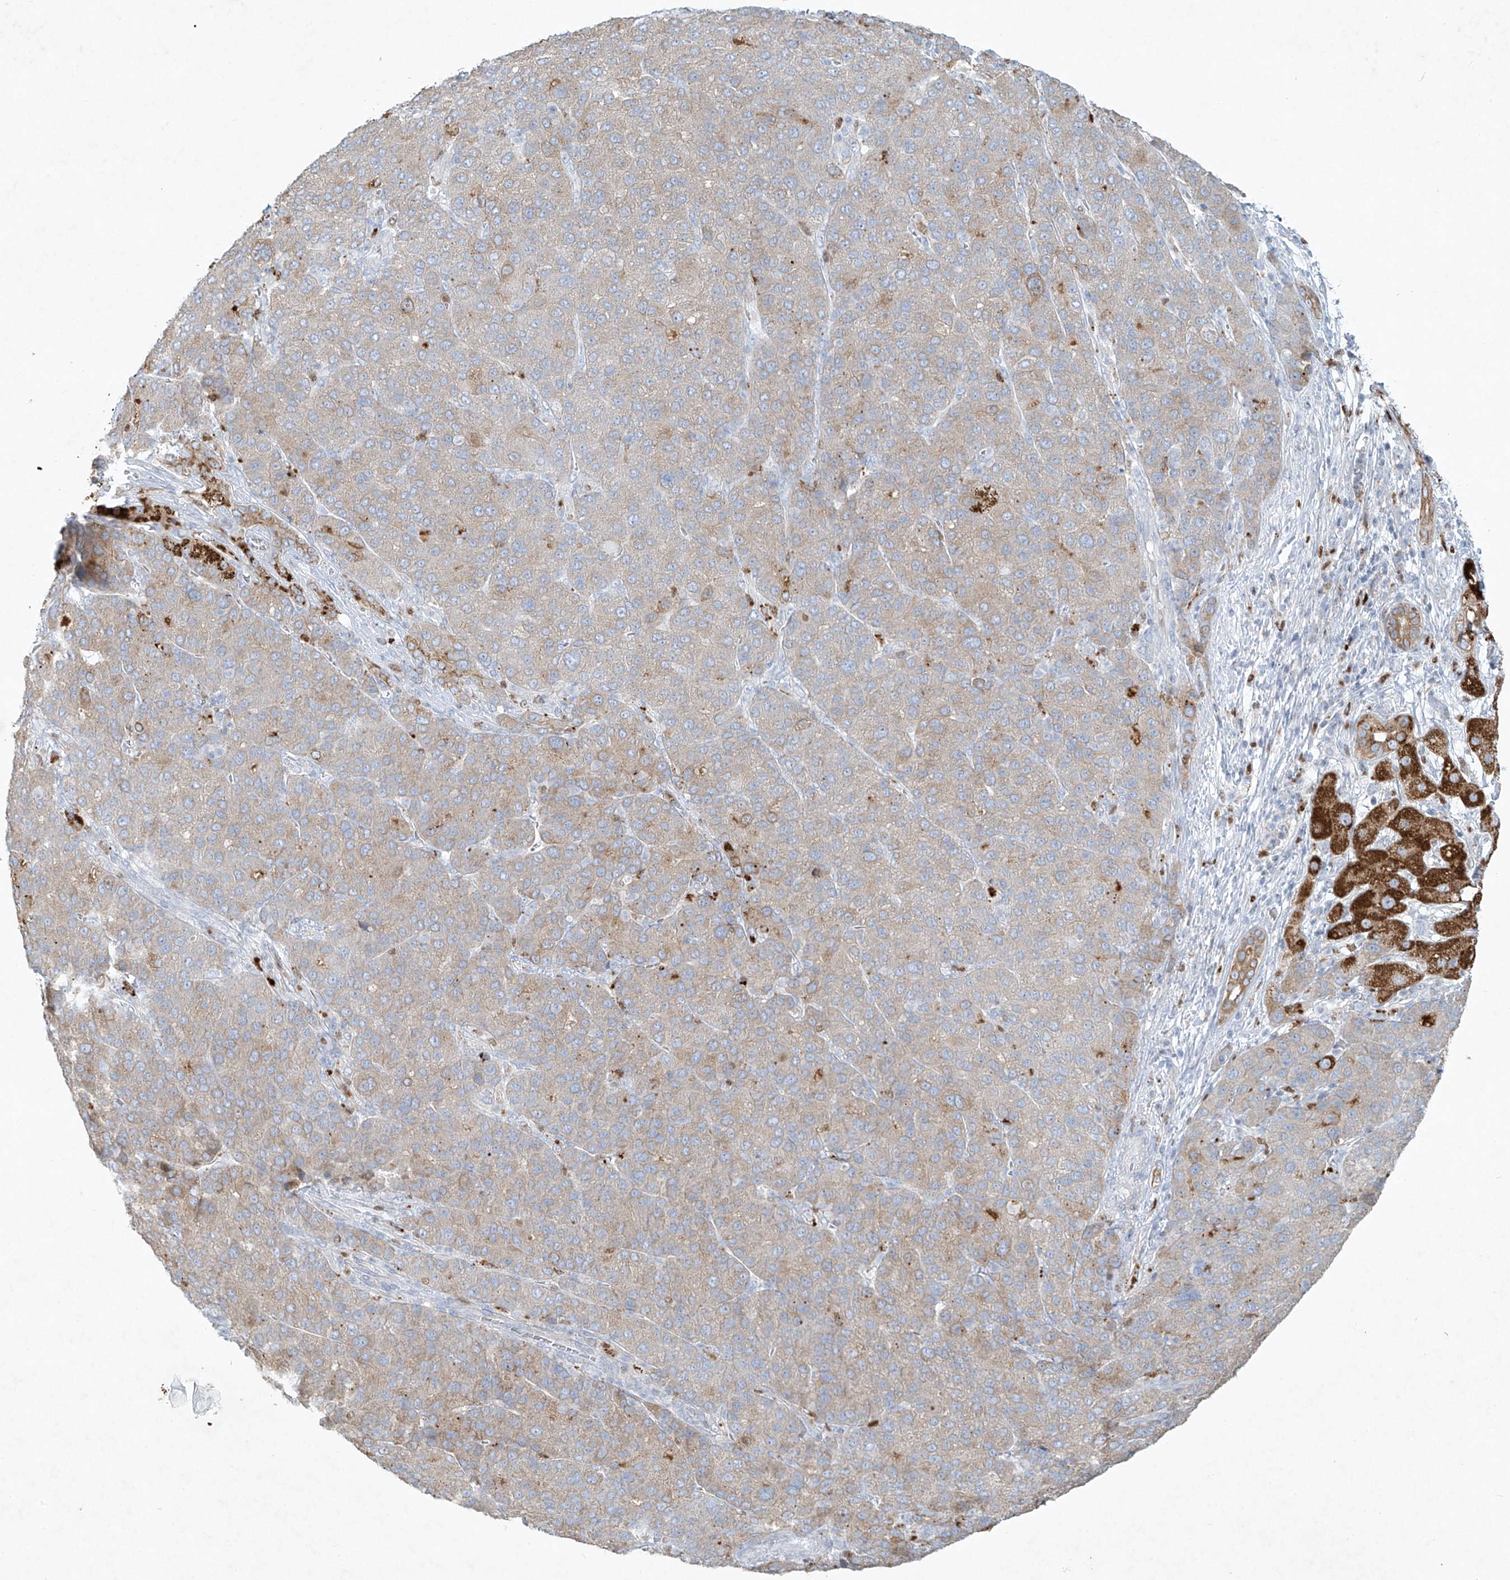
{"staining": {"intensity": "weak", "quantity": "25%-75%", "location": "cytoplasmic/membranous"}, "tissue": "liver cancer", "cell_type": "Tumor cells", "image_type": "cancer", "snomed": [{"axis": "morphology", "description": "Carcinoma, Hepatocellular, NOS"}, {"axis": "topography", "description": "Liver"}], "caption": "Weak cytoplasmic/membranous positivity is identified in approximately 25%-75% of tumor cells in liver hepatocellular carcinoma.", "gene": "TUBE1", "patient": {"sex": "male", "age": 65}}